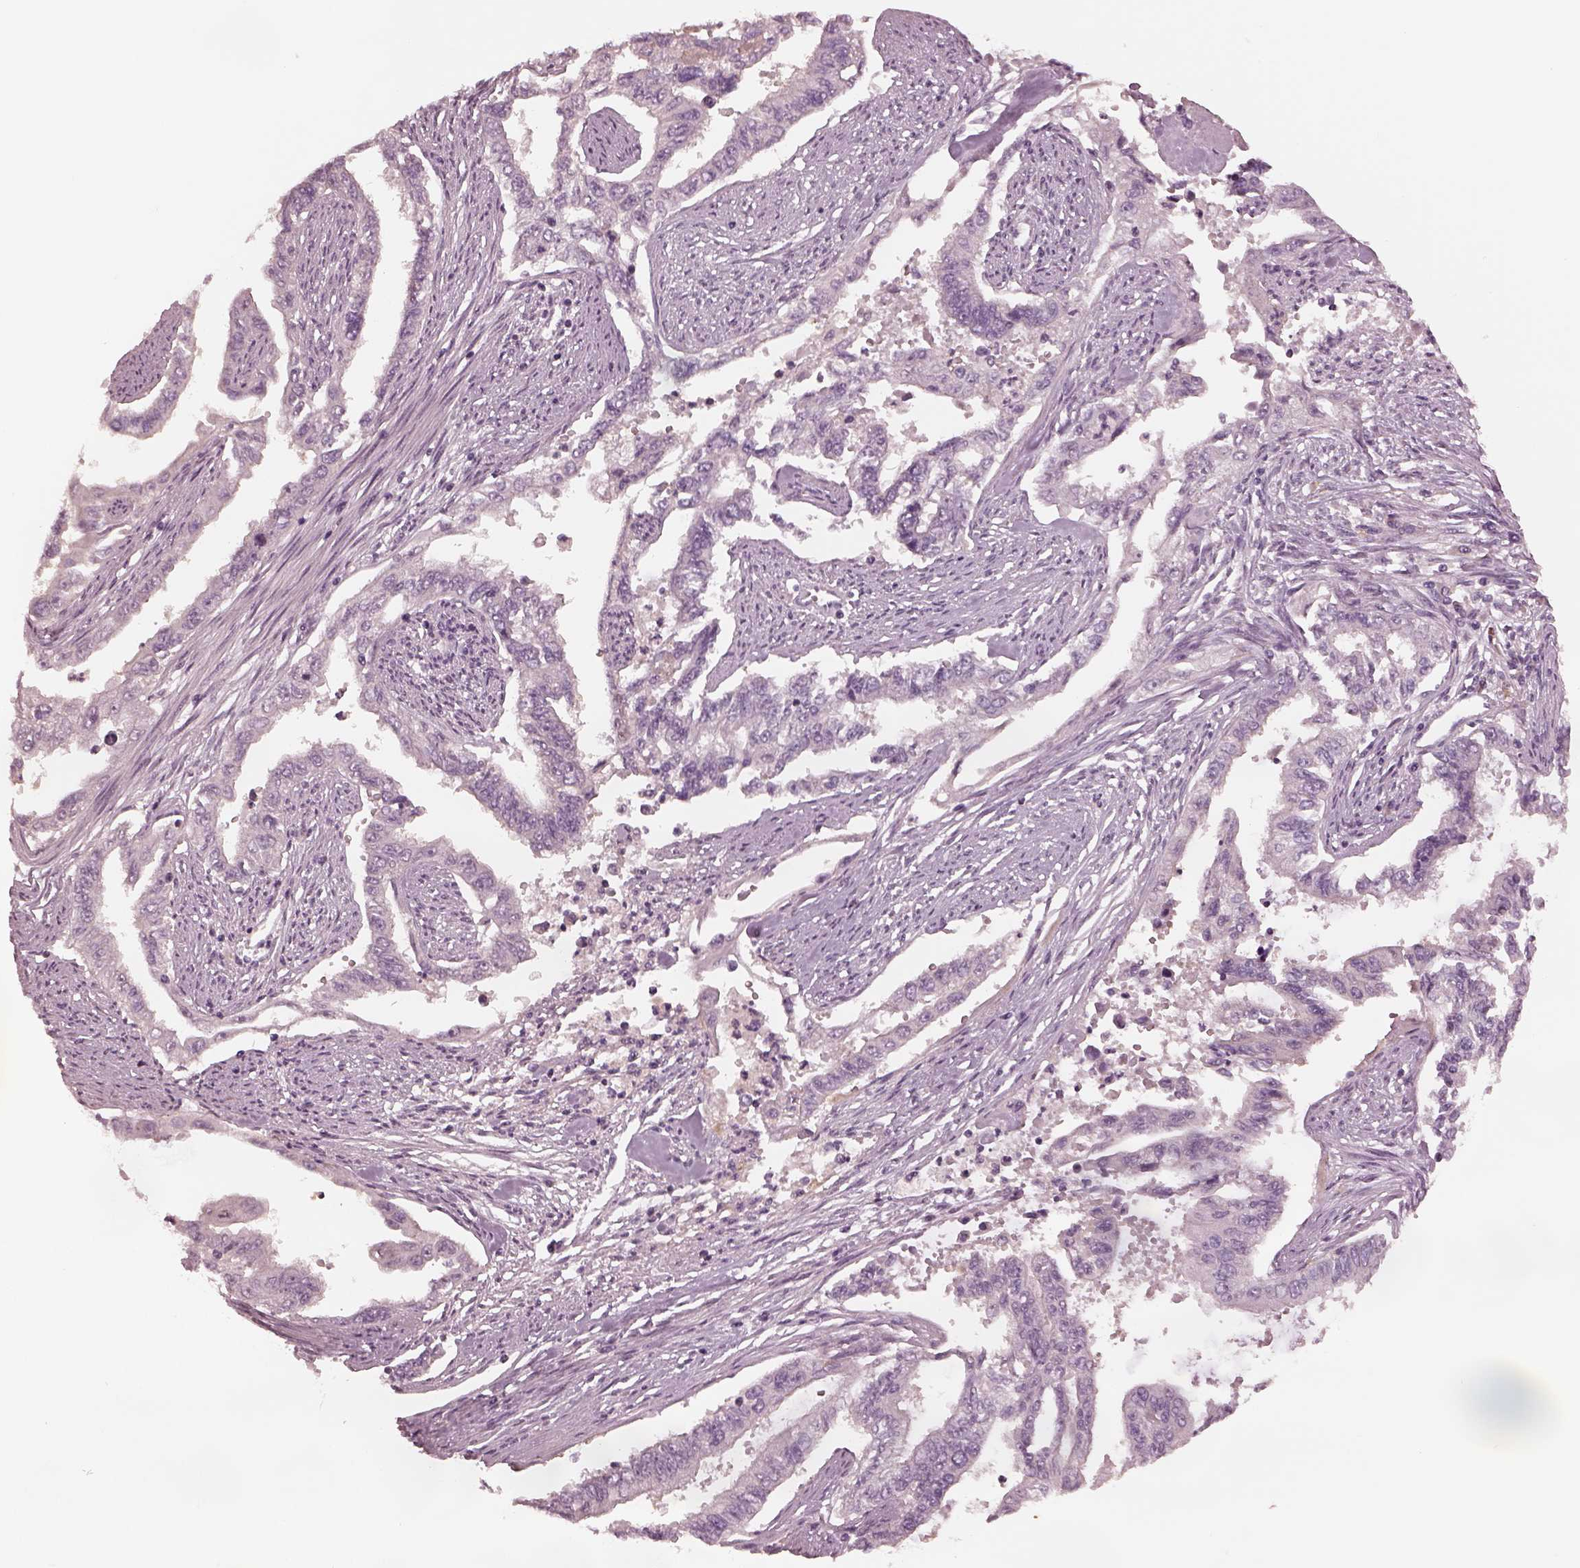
{"staining": {"intensity": "negative", "quantity": "none", "location": "none"}, "tissue": "endometrial cancer", "cell_type": "Tumor cells", "image_type": "cancer", "snomed": [{"axis": "morphology", "description": "Adenocarcinoma, NOS"}, {"axis": "topography", "description": "Uterus"}], "caption": "High magnification brightfield microscopy of endometrial adenocarcinoma stained with DAB (3,3'-diaminobenzidine) (brown) and counterstained with hematoxylin (blue): tumor cells show no significant positivity. The staining was performed using DAB (3,3'-diaminobenzidine) to visualize the protein expression in brown, while the nuclei were stained in blue with hematoxylin (Magnification: 20x).", "gene": "MIA", "patient": {"sex": "female", "age": 59}}